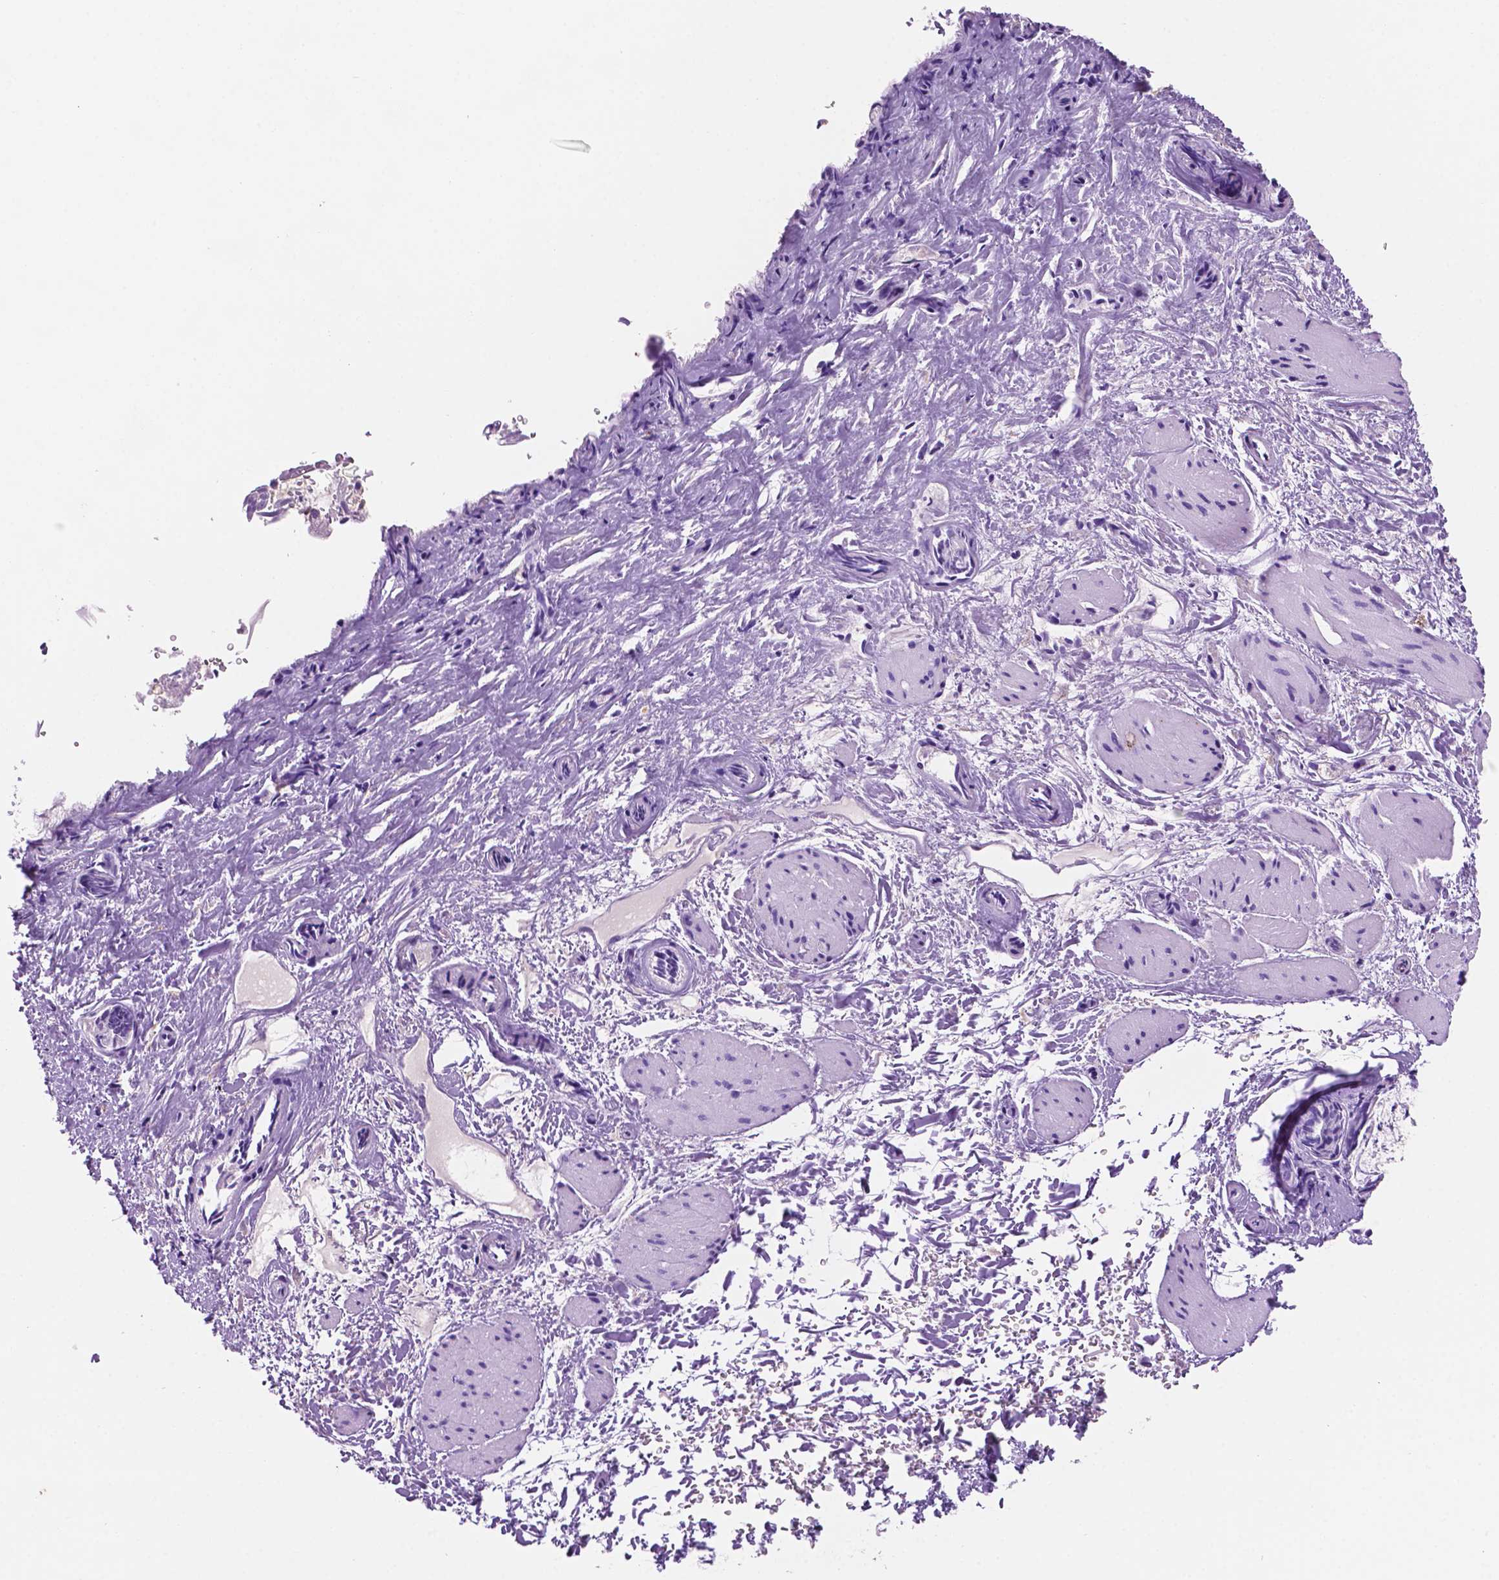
{"staining": {"intensity": "negative", "quantity": "none", "location": "none"}, "tissue": "esophagus", "cell_type": "Squamous epithelial cells", "image_type": "normal", "snomed": [{"axis": "morphology", "description": "Normal tissue, NOS"}, {"axis": "topography", "description": "Esophagus"}], "caption": "This photomicrograph is of normal esophagus stained with immunohistochemistry to label a protein in brown with the nuclei are counter-stained blue. There is no expression in squamous epithelial cells. (Stains: DAB (3,3'-diaminobenzidine) immunohistochemistry with hematoxylin counter stain, Microscopy: brightfield microscopy at high magnification).", "gene": "FOXB2", "patient": {"sex": "male", "age": 68}}